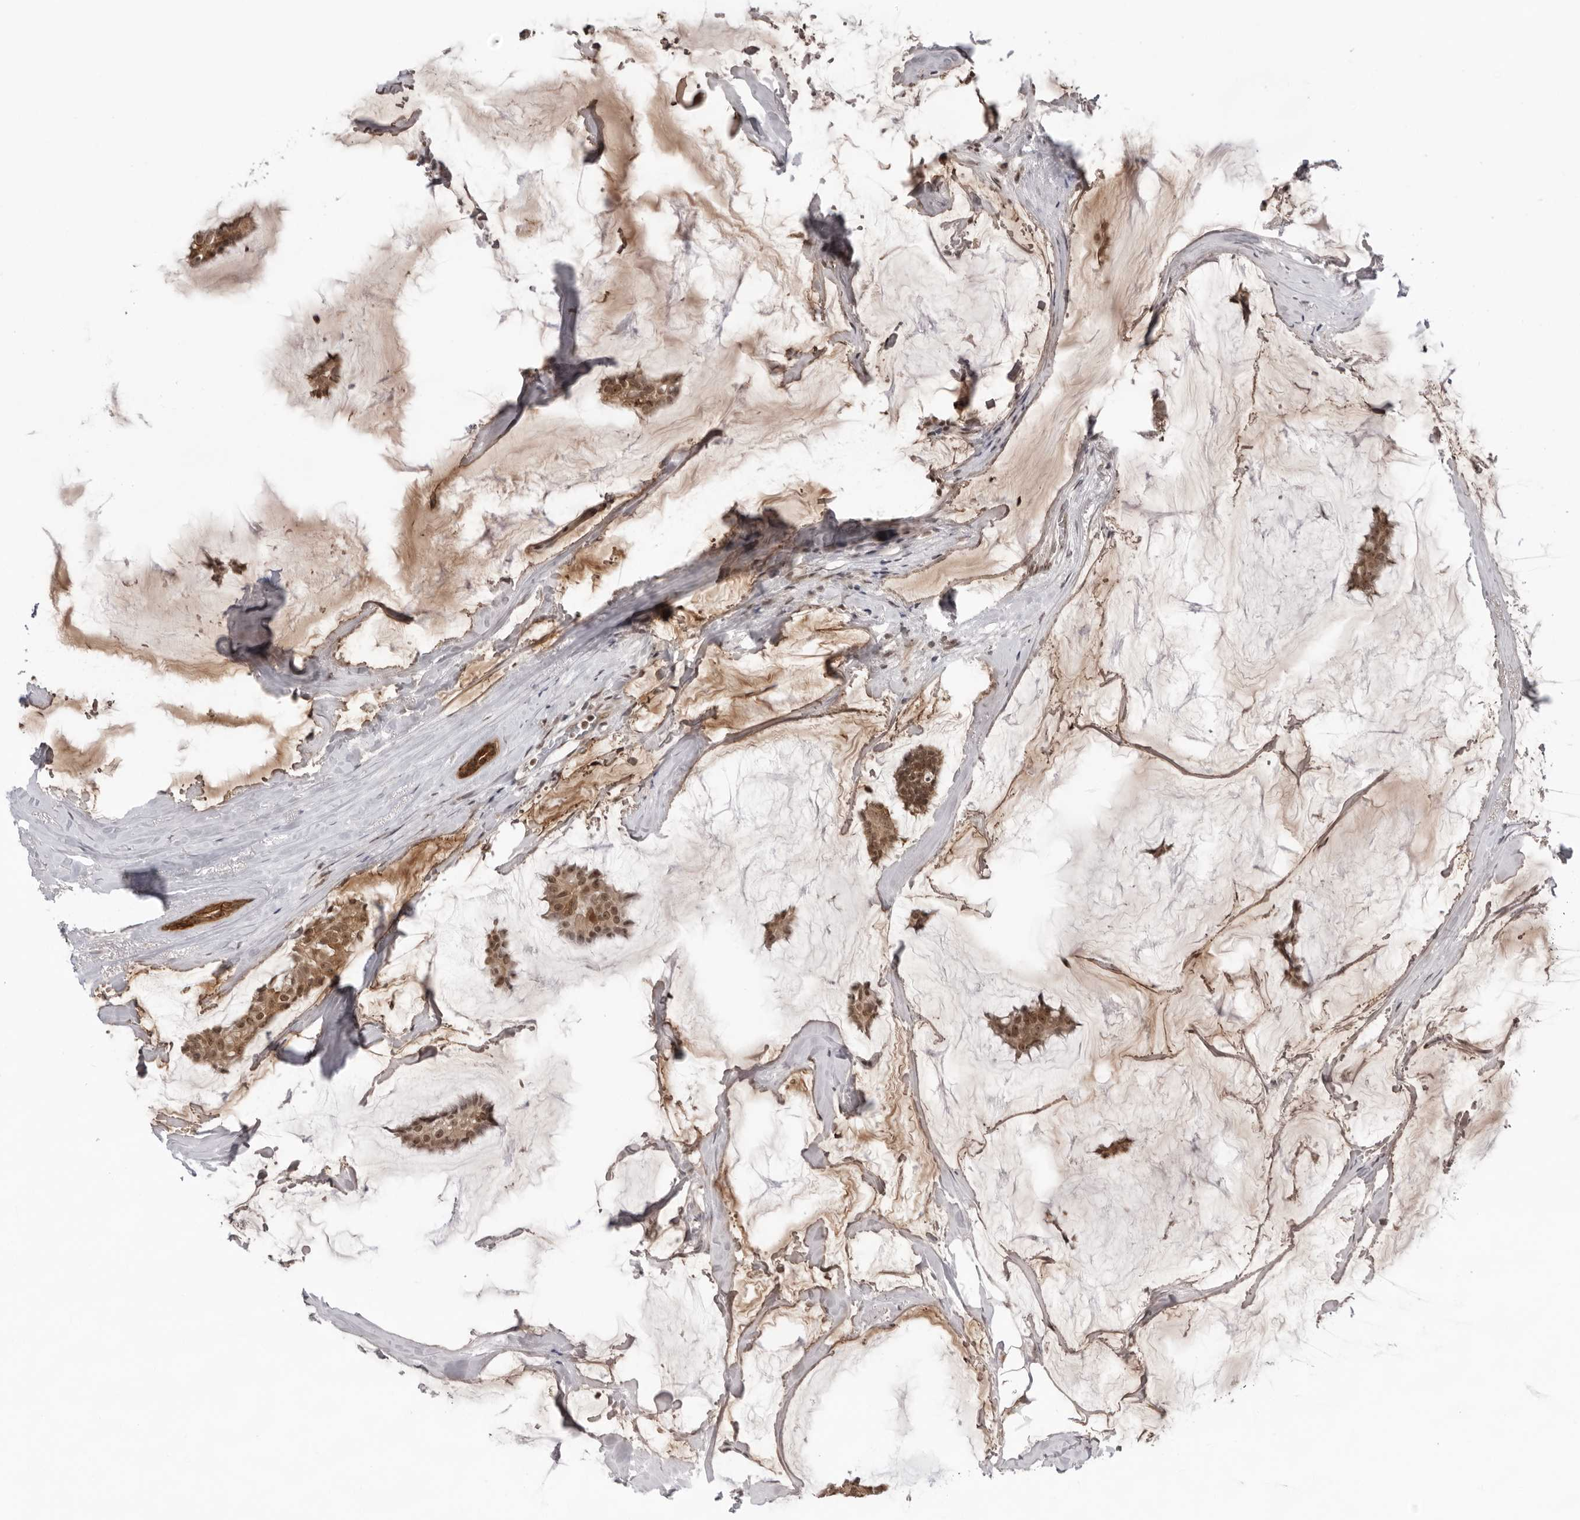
{"staining": {"intensity": "moderate", "quantity": ">75%", "location": "cytoplasmic/membranous,nuclear"}, "tissue": "breast cancer", "cell_type": "Tumor cells", "image_type": "cancer", "snomed": [{"axis": "morphology", "description": "Duct carcinoma"}, {"axis": "topography", "description": "Breast"}], "caption": "Invasive ductal carcinoma (breast) stained for a protein (brown) displays moderate cytoplasmic/membranous and nuclear positive positivity in approximately >75% of tumor cells.", "gene": "EXOSC10", "patient": {"sex": "female", "age": 93}}